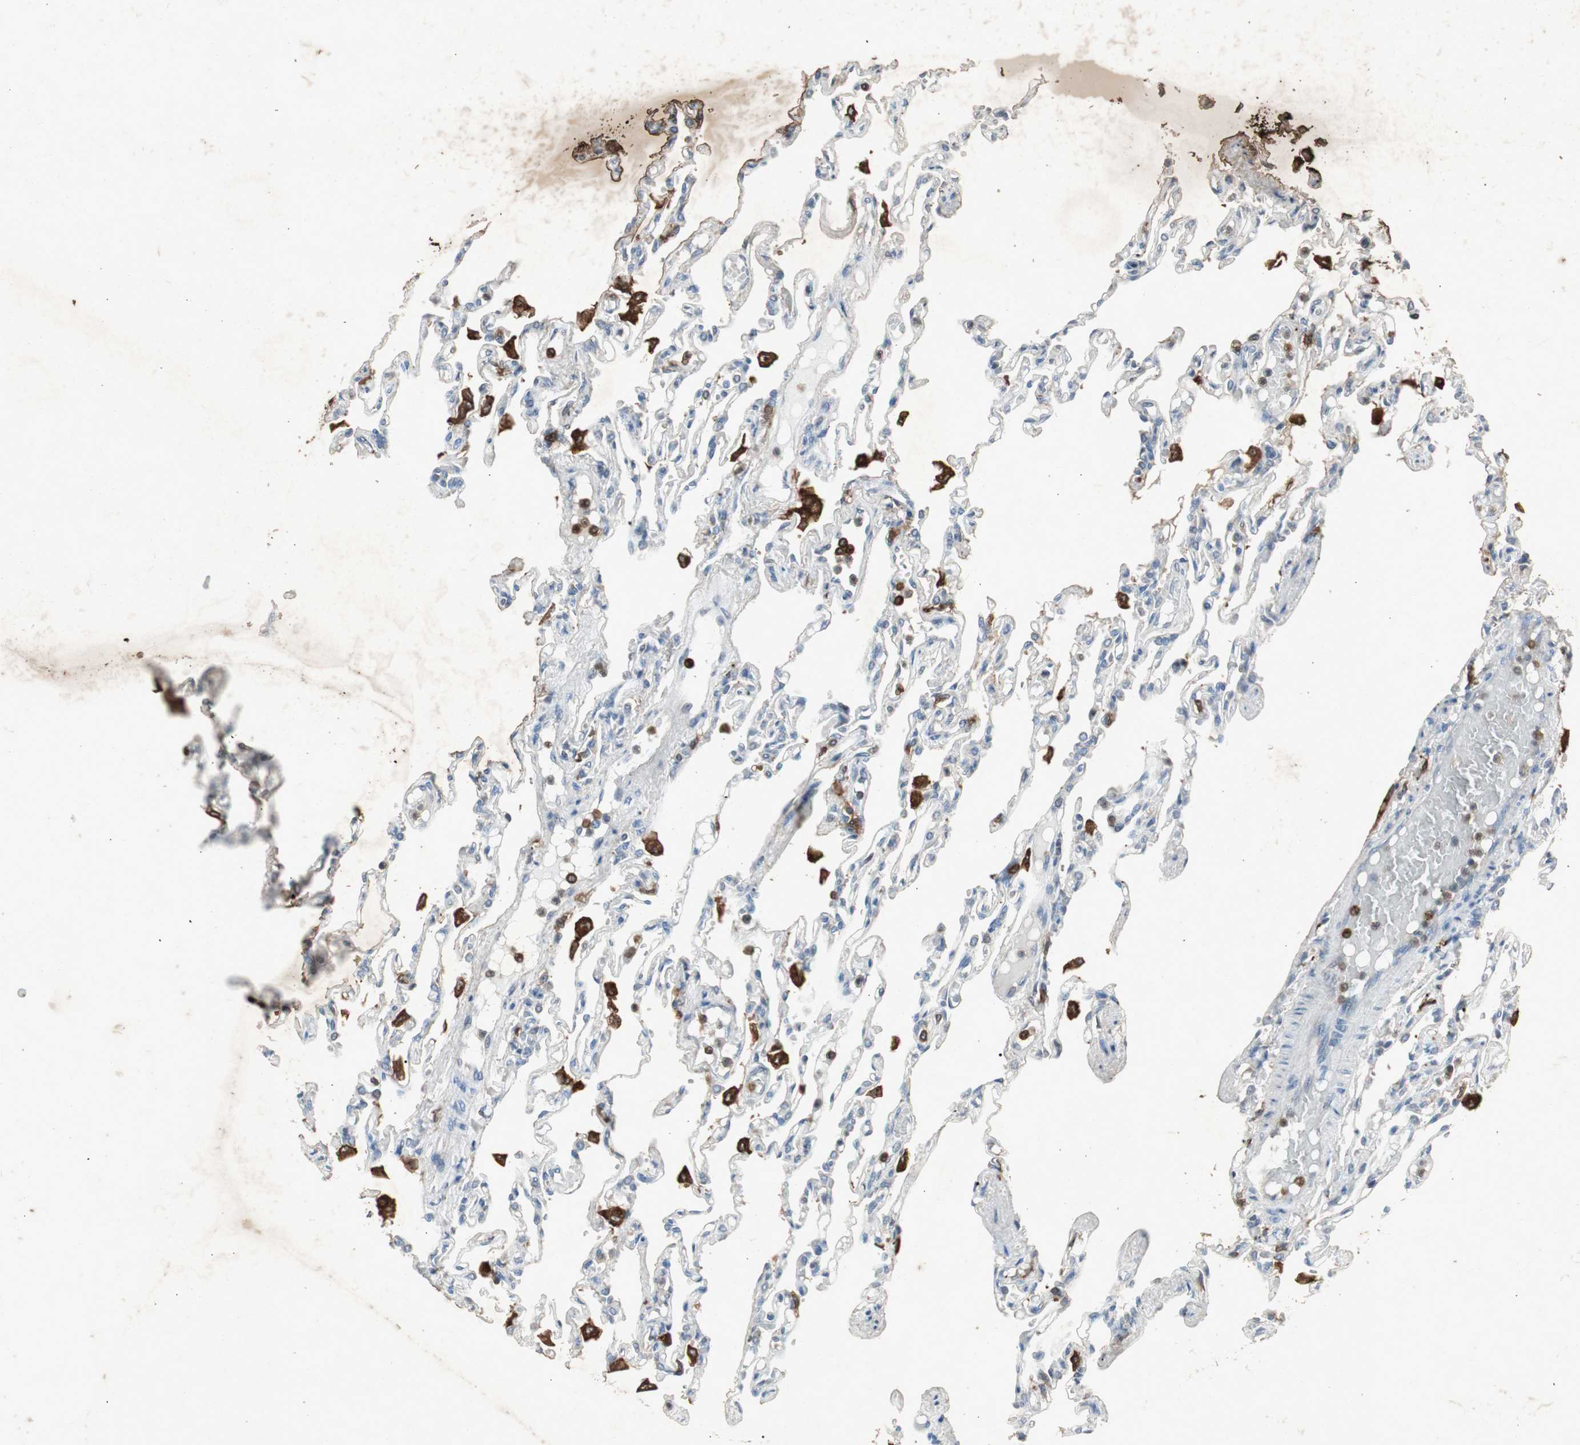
{"staining": {"intensity": "negative", "quantity": "none", "location": "none"}, "tissue": "lung", "cell_type": "Alveolar cells", "image_type": "normal", "snomed": [{"axis": "morphology", "description": "Normal tissue, NOS"}, {"axis": "topography", "description": "Lung"}], "caption": "DAB (3,3'-diaminobenzidine) immunohistochemical staining of benign human lung displays no significant staining in alveolar cells.", "gene": "TYROBP", "patient": {"sex": "male", "age": 21}}